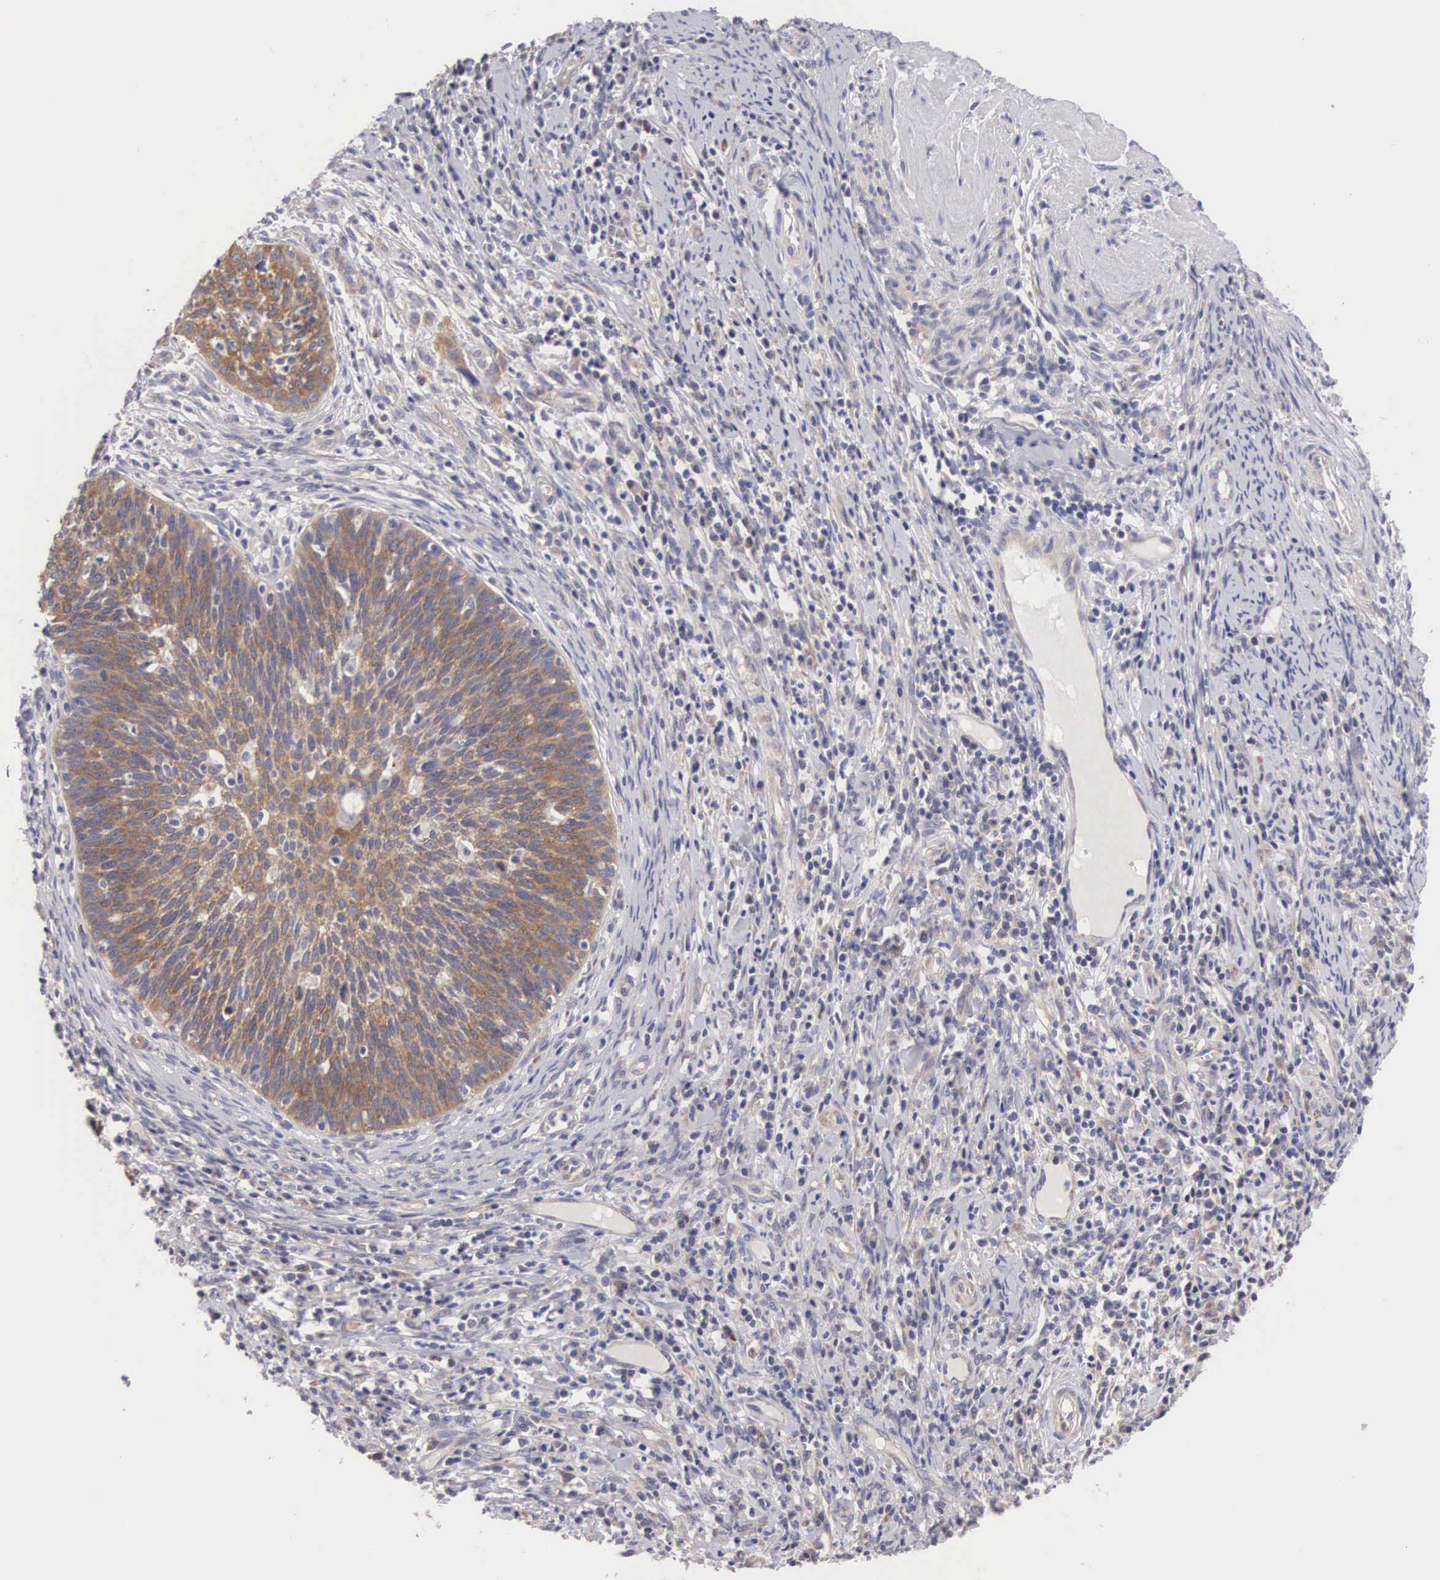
{"staining": {"intensity": "moderate", "quantity": ">75%", "location": "cytoplasmic/membranous"}, "tissue": "cervical cancer", "cell_type": "Tumor cells", "image_type": "cancer", "snomed": [{"axis": "morphology", "description": "Squamous cell carcinoma, NOS"}, {"axis": "topography", "description": "Cervix"}], "caption": "Immunohistochemical staining of human cervical cancer (squamous cell carcinoma) exhibits medium levels of moderate cytoplasmic/membranous positivity in about >75% of tumor cells.", "gene": "TXLNG", "patient": {"sex": "female", "age": 54}}